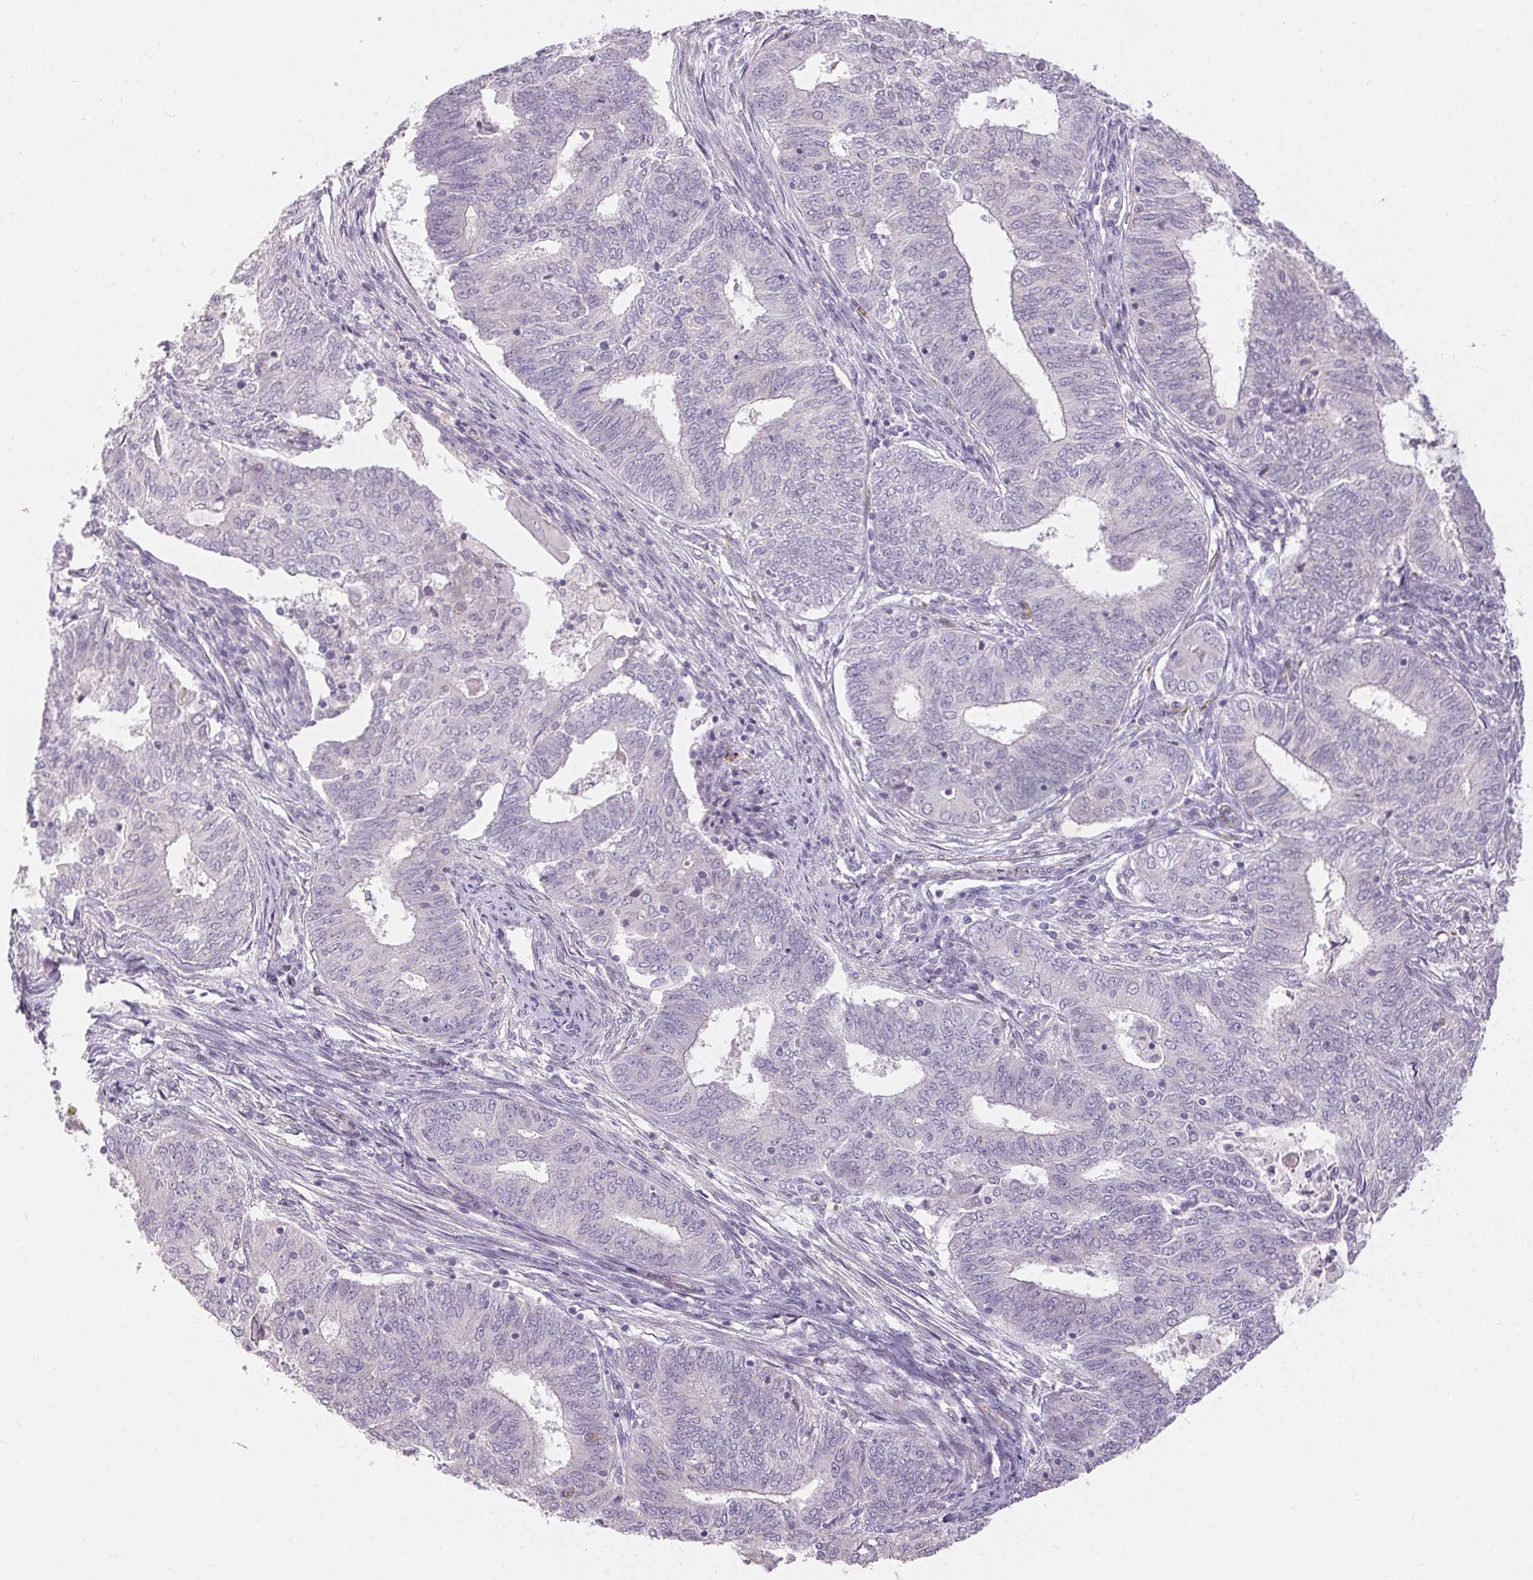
{"staining": {"intensity": "negative", "quantity": "none", "location": "none"}, "tissue": "endometrial cancer", "cell_type": "Tumor cells", "image_type": "cancer", "snomed": [{"axis": "morphology", "description": "Adenocarcinoma, NOS"}, {"axis": "topography", "description": "Endometrium"}], "caption": "A photomicrograph of human adenocarcinoma (endometrial) is negative for staining in tumor cells.", "gene": "RPGRIP1", "patient": {"sex": "female", "age": 62}}